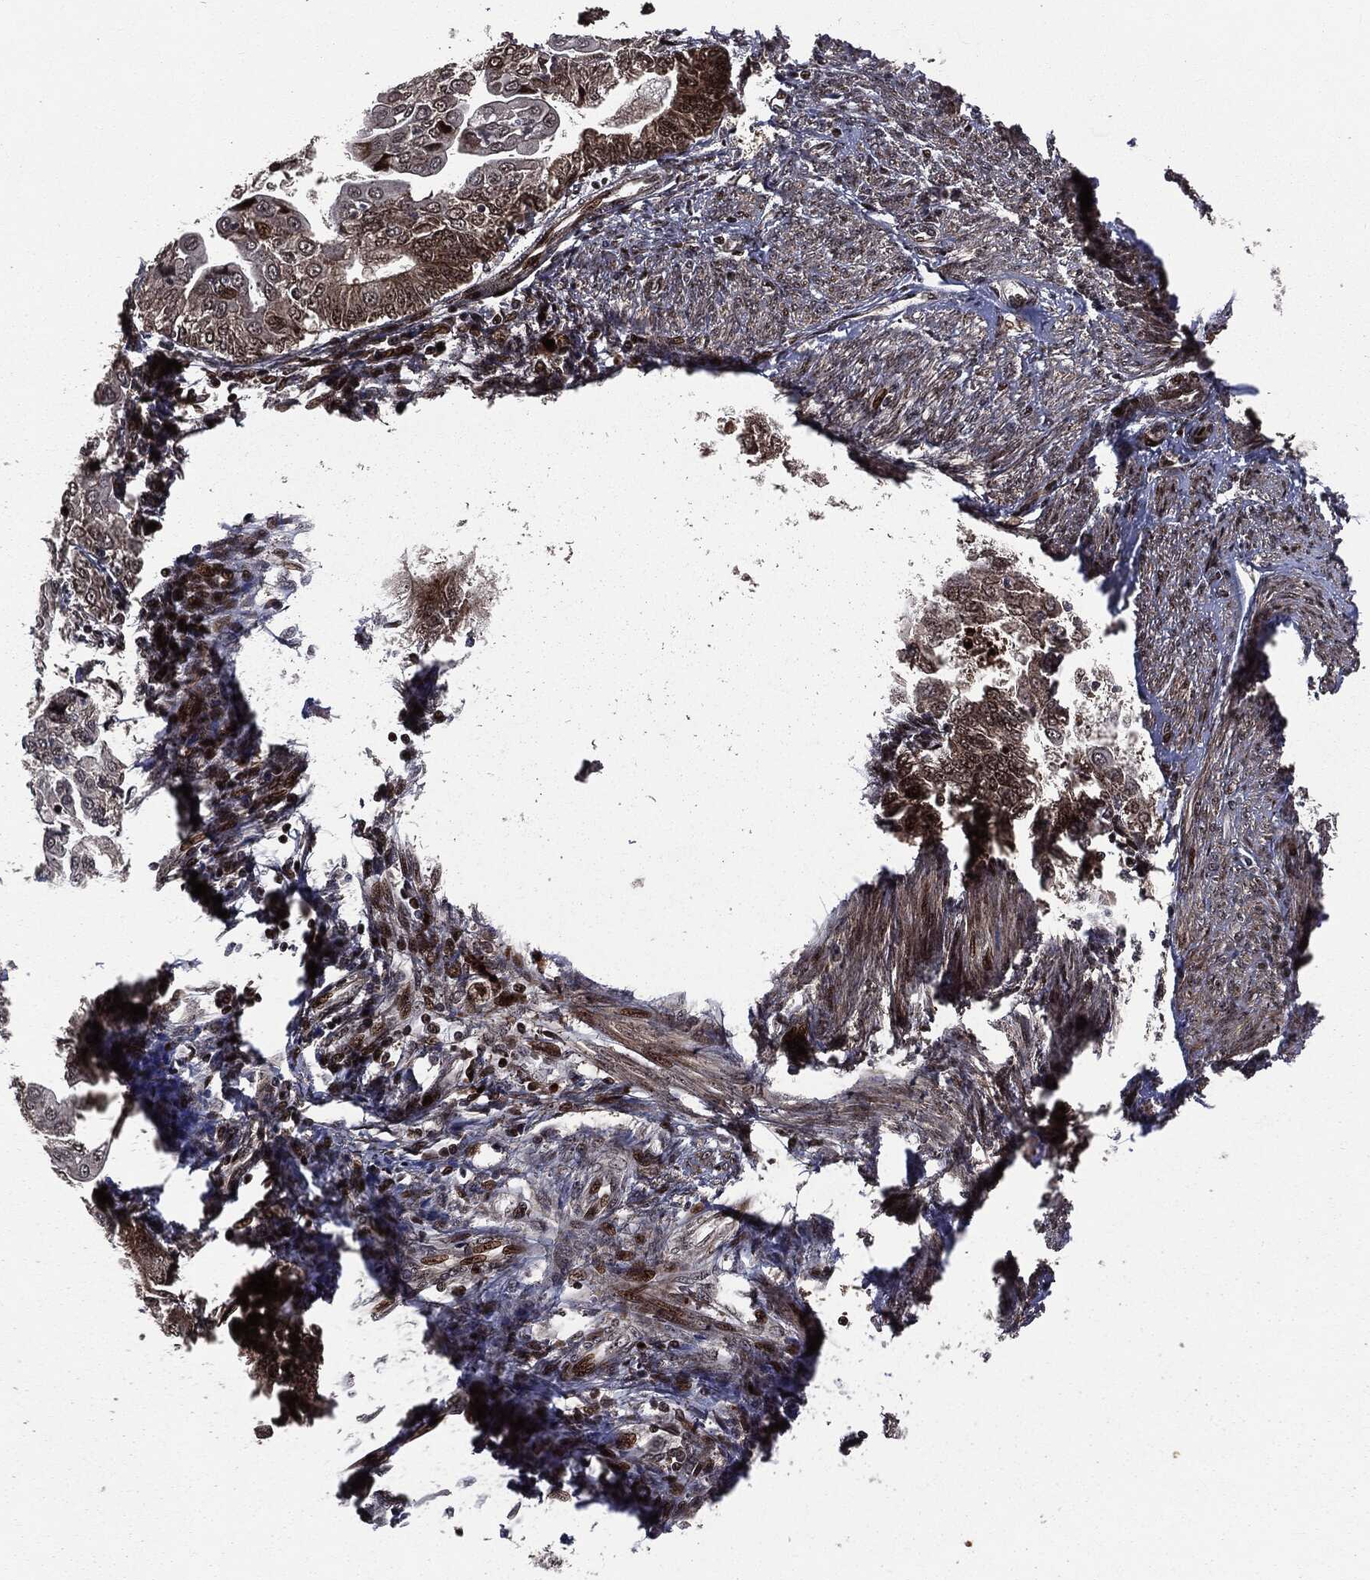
{"staining": {"intensity": "strong", "quantity": "25%-75%", "location": "cytoplasmic/membranous,nuclear"}, "tissue": "endometrial cancer", "cell_type": "Tumor cells", "image_type": "cancer", "snomed": [{"axis": "morphology", "description": "Adenocarcinoma, NOS"}, {"axis": "topography", "description": "Endometrium"}], "caption": "DAB immunohistochemical staining of human endometrial cancer (adenocarcinoma) displays strong cytoplasmic/membranous and nuclear protein expression in approximately 25%-75% of tumor cells.", "gene": "SMAD4", "patient": {"sex": "female", "age": 68}}